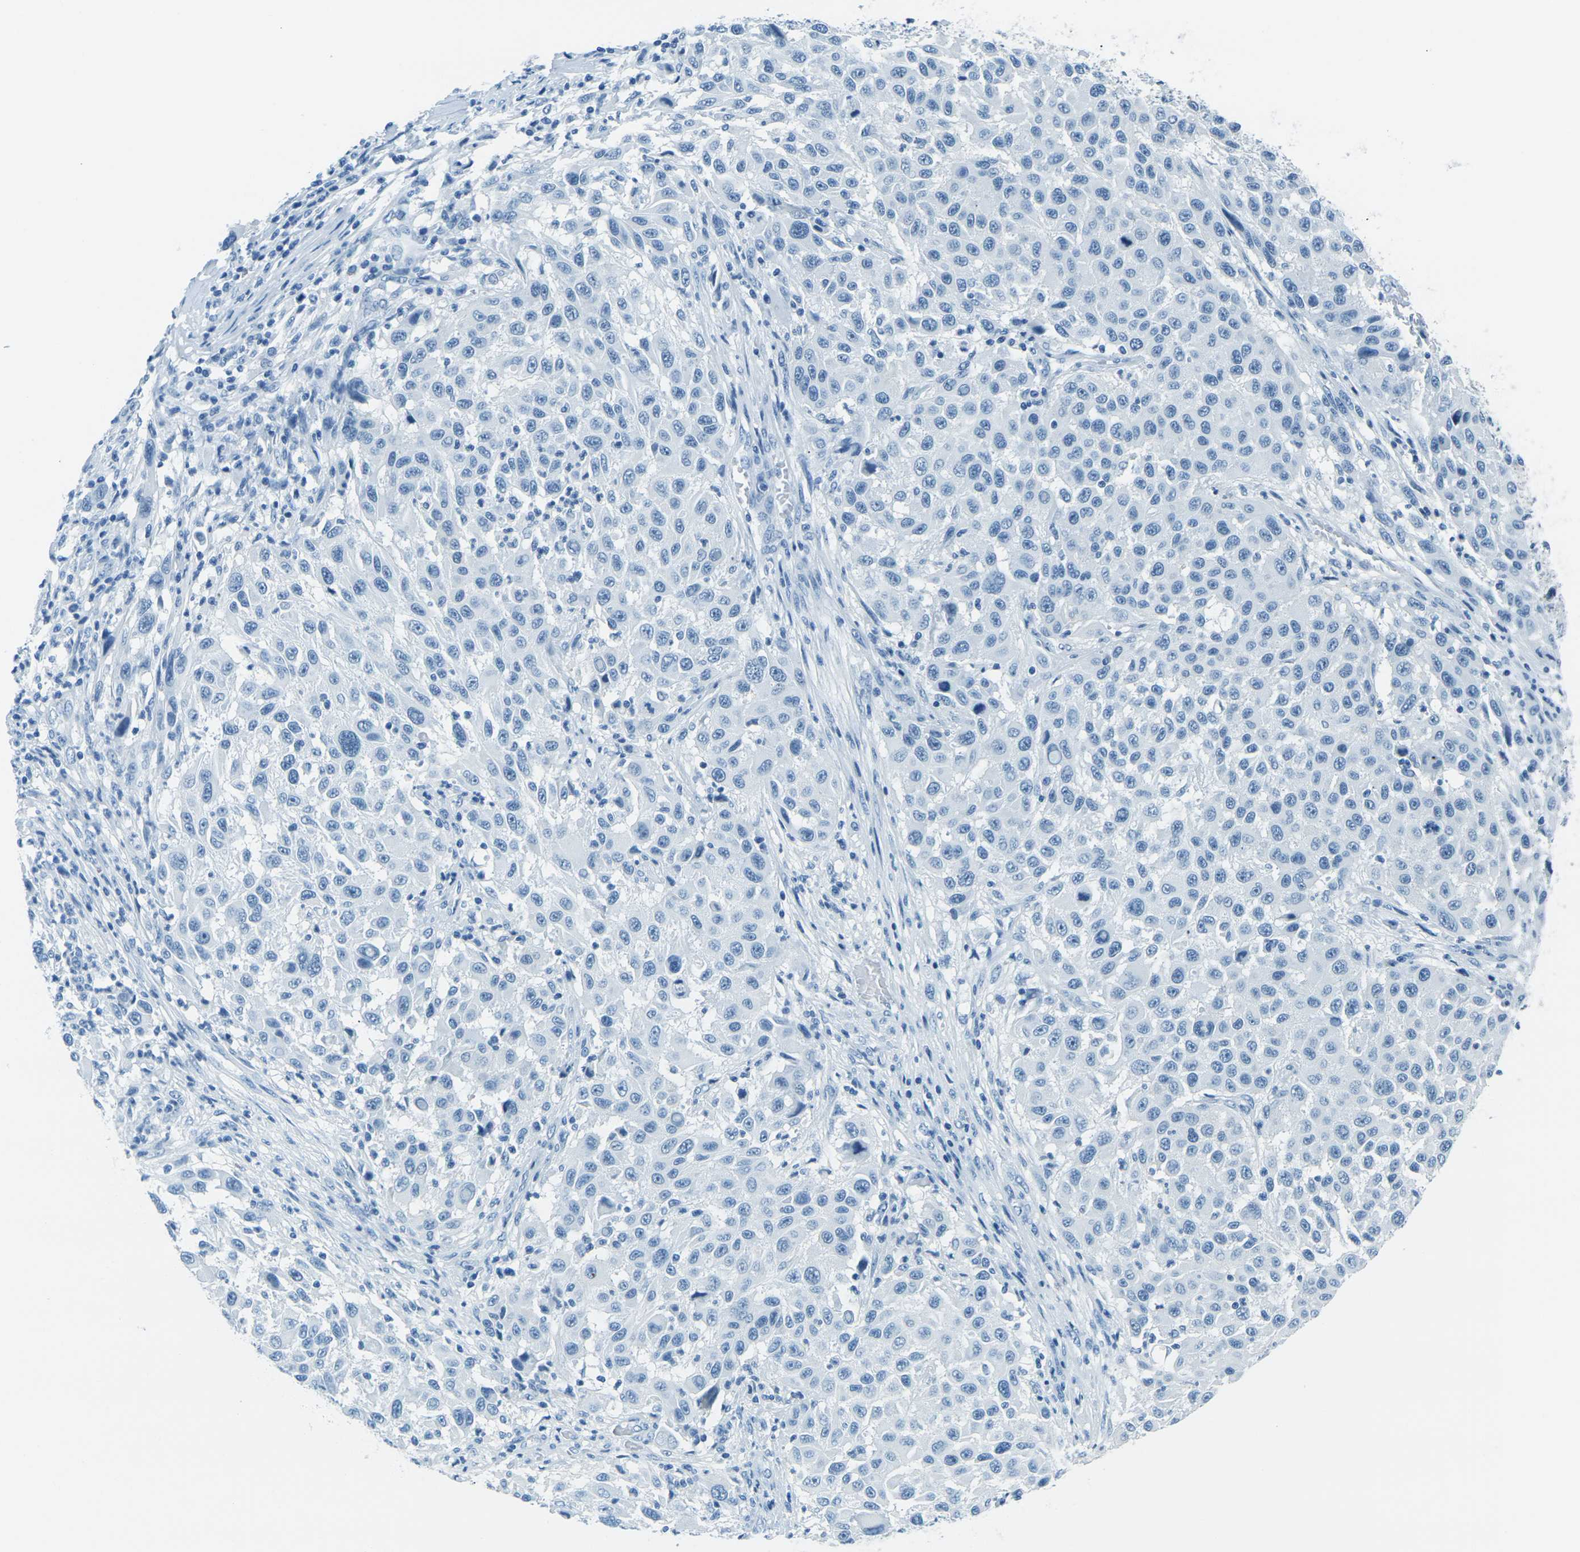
{"staining": {"intensity": "negative", "quantity": "none", "location": "none"}, "tissue": "melanoma", "cell_type": "Tumor cells", "image_type": "cancer", "snomed": [{"axis": "morphology", "description": "Malignant melanoma, Metastatic site"}, {"axis": "topography", "description": "Lymph node"}], "caption": "Human malignant melanoma (metastatic site) stained for a protein using immunohistochemistry (IHC) displays no expression in tumor cells.", "gene": "OCLN", "patient": {"sex": "male", "age": 61}}